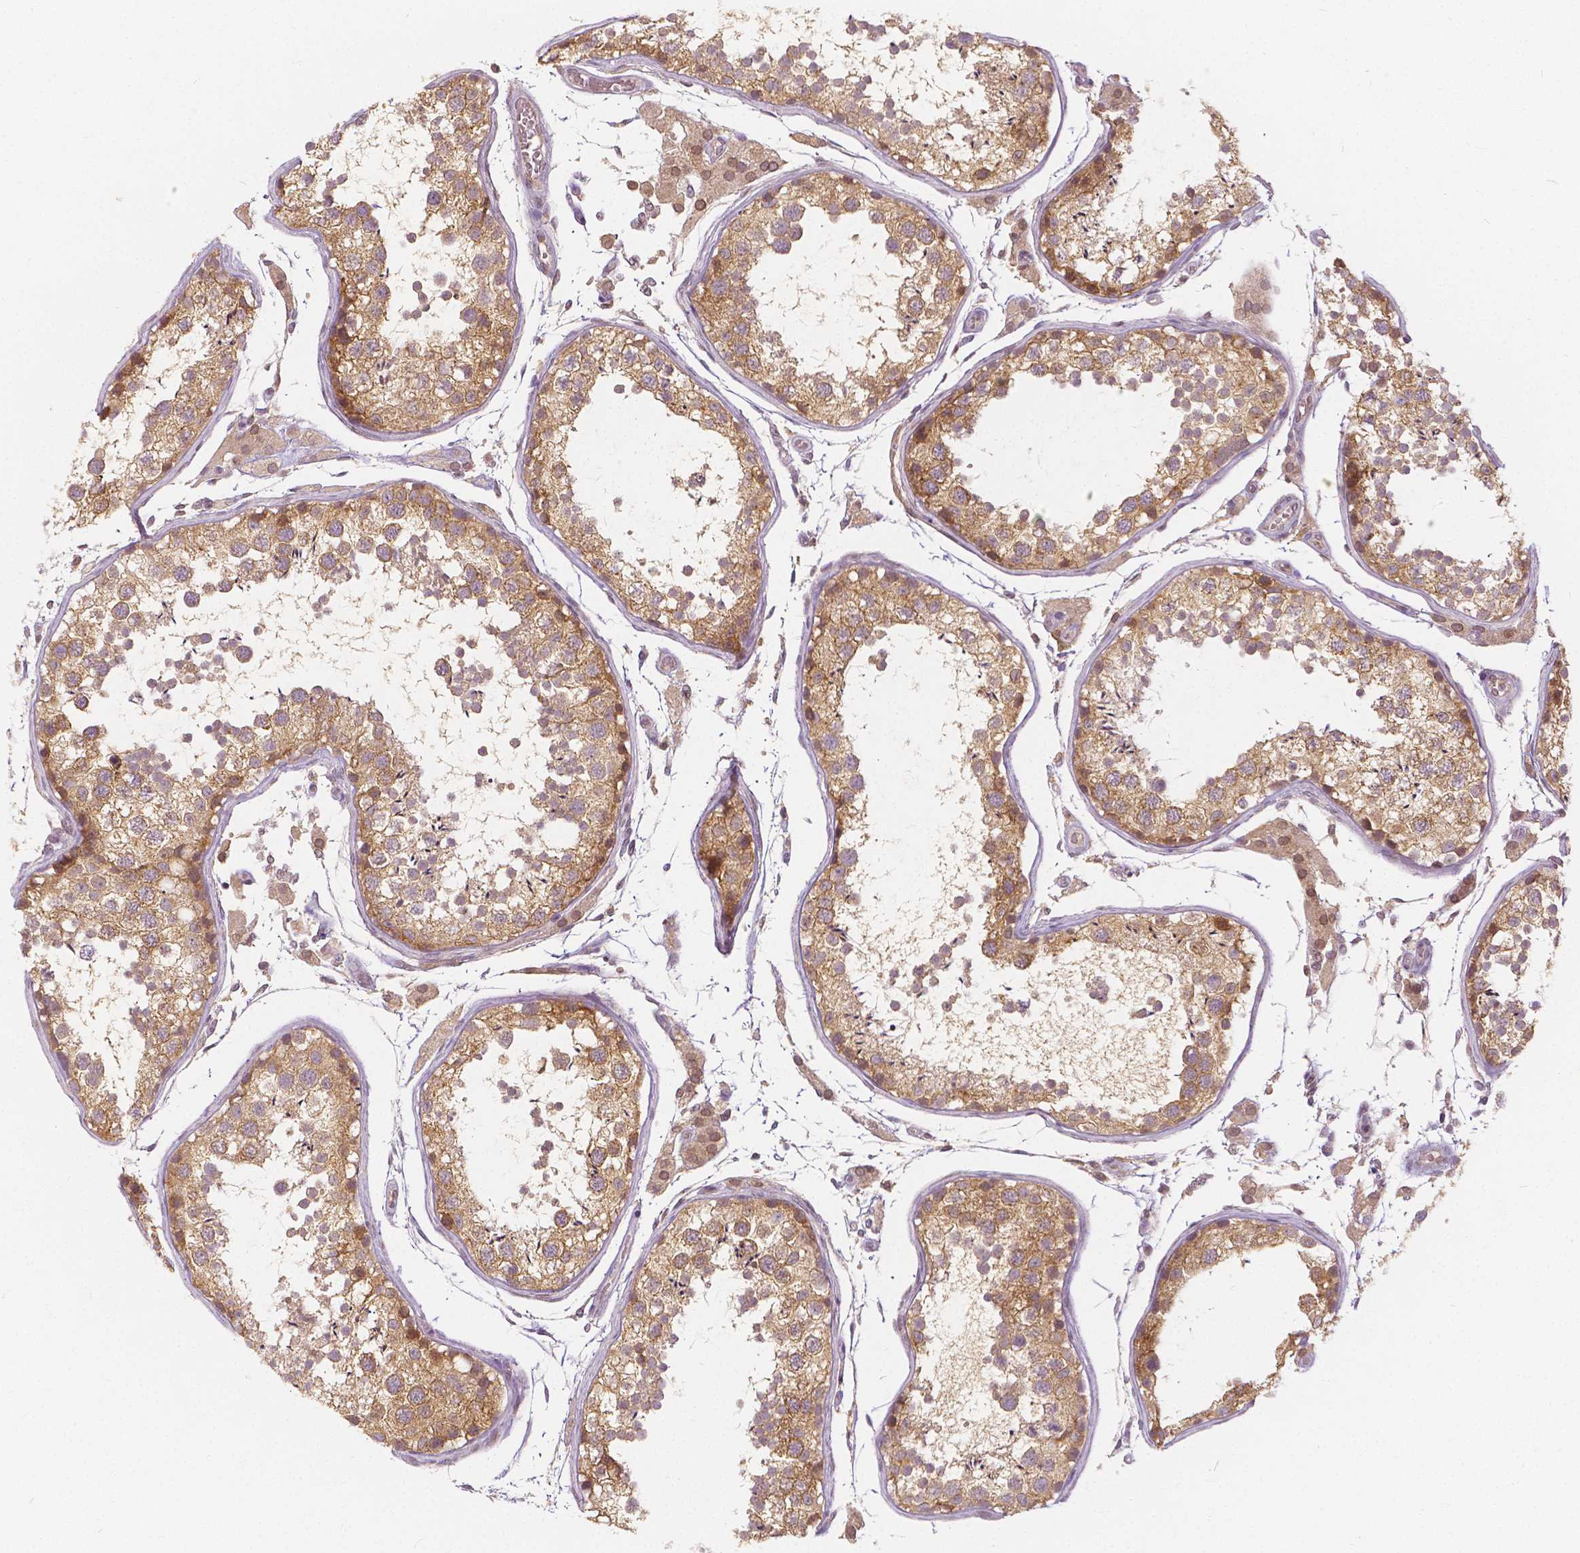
{"staining": {"intensity": "moderate", "quantity": ">75%", "location": "cytoplasmic/membranous"}, "tissue": "testis", "cell_type": "Cells in seminiferous ducts", "image_type": "normal", "snomed": [{"axis": "morphology", "description": "Normal tissue, NOS"}, {"axis": "topography", "description": "Testis"}], "caption": "Unremarkable testis reveals moderate cytoplasmic/membranous staining in approximately >75% of cells in seminiferous ducts, visualized by immunohistochemistry.", "gene": "NAPRT", "patient": {"sex": "male", "age": 29}}